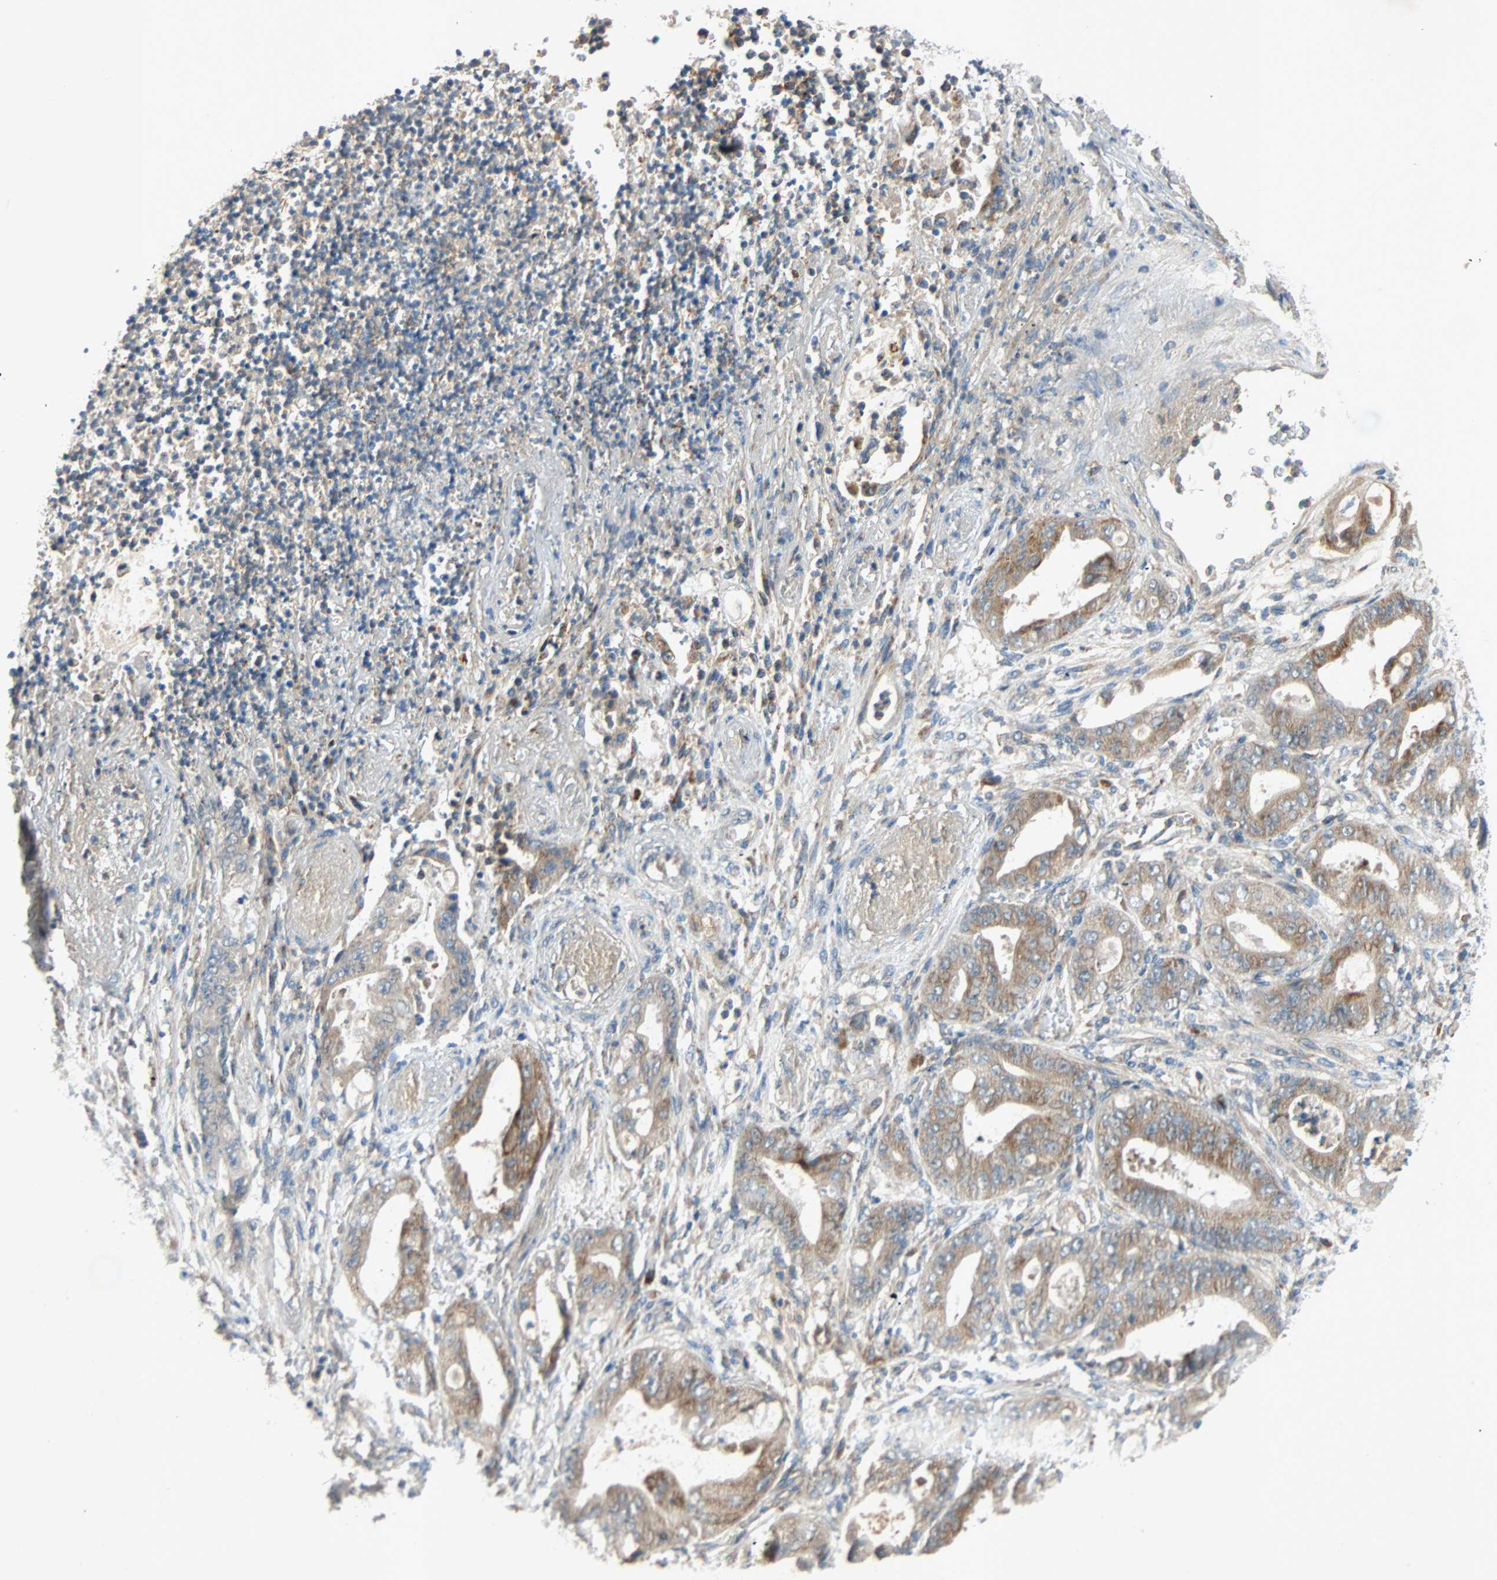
{"staining": {"intensity": "moderate", "quantity": ">75%", "location": "cytoplasmic/membranous"}, "tissue": "stomach cancer", "cell_type": "Tumor cells", "image_type": "cancer", "snomed": [{"axis": "morphology", "description": "Adenocarcinoma, NOS"}, {"axis": "topography", "description": "Stomach"}], "caption": "Immunohistochemical staining of human stomach cancer reveals medium levels of moderate cytoplasmic/membranous staining in about >75% of tumor cells. (Stains: DAB in brown, nuclei in blue, Microscopy: brightfield microscopy at high magnification).", "gene": "XYLT1", "patient": {"sex": "female", "age": 73}}